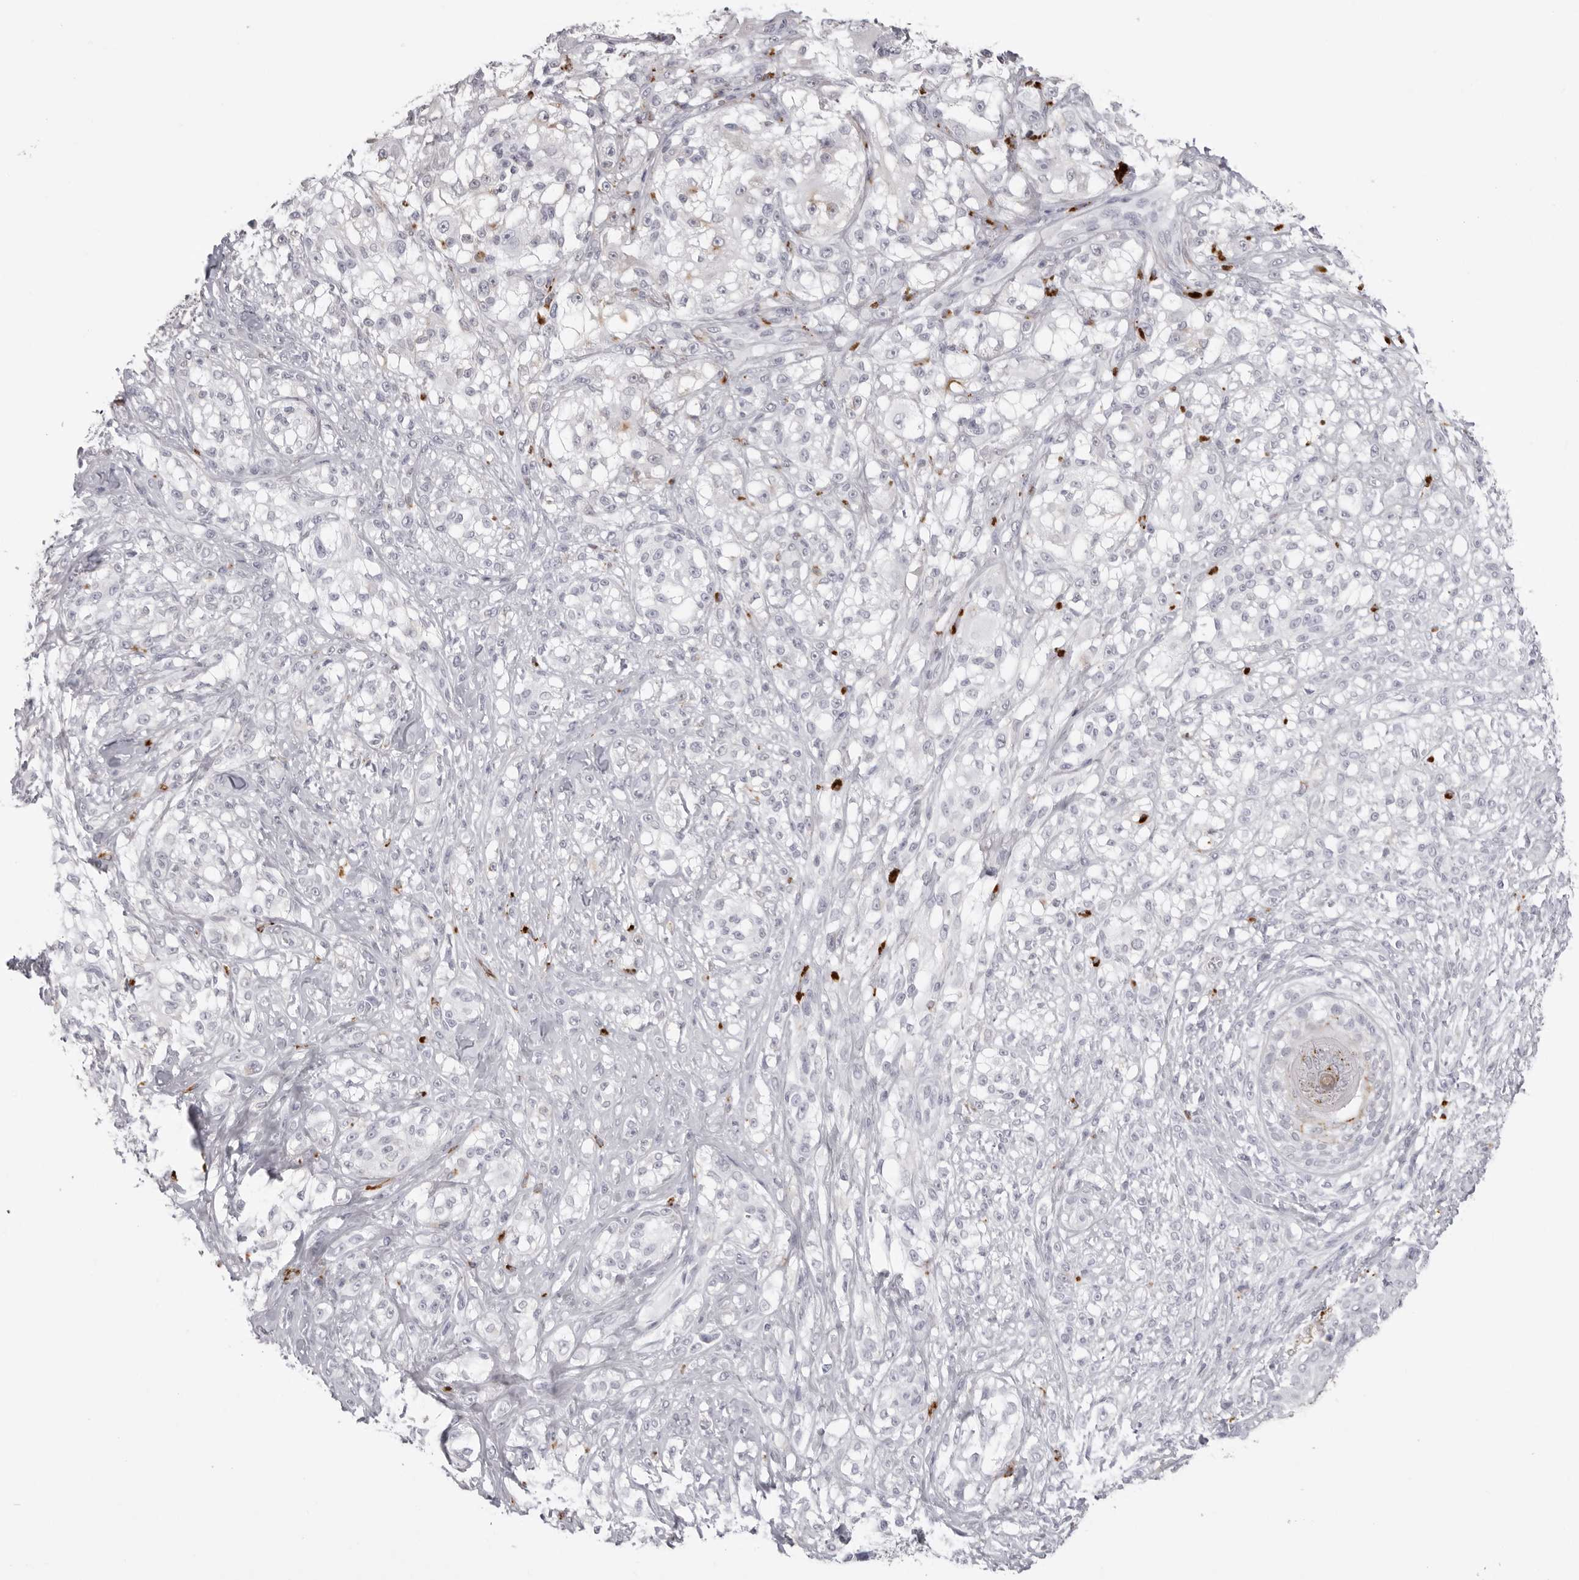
{"staining": {"intensity": "negative", "quantity": "none", "location": "none"}, "tissue": "melanoma", "cell_type": "Tumor cells", "image_type": "cancer", "snomed": [{"axis": "morphology", "description": "Malignant melanoma, NOS"}, {"axis": "topography", "description": "Skin of head"}], "caption": "The image exhibits no staining of tumor cells in melanoma.", "gene": "IL25", "patient": {"sex": "male", "age": 83}}